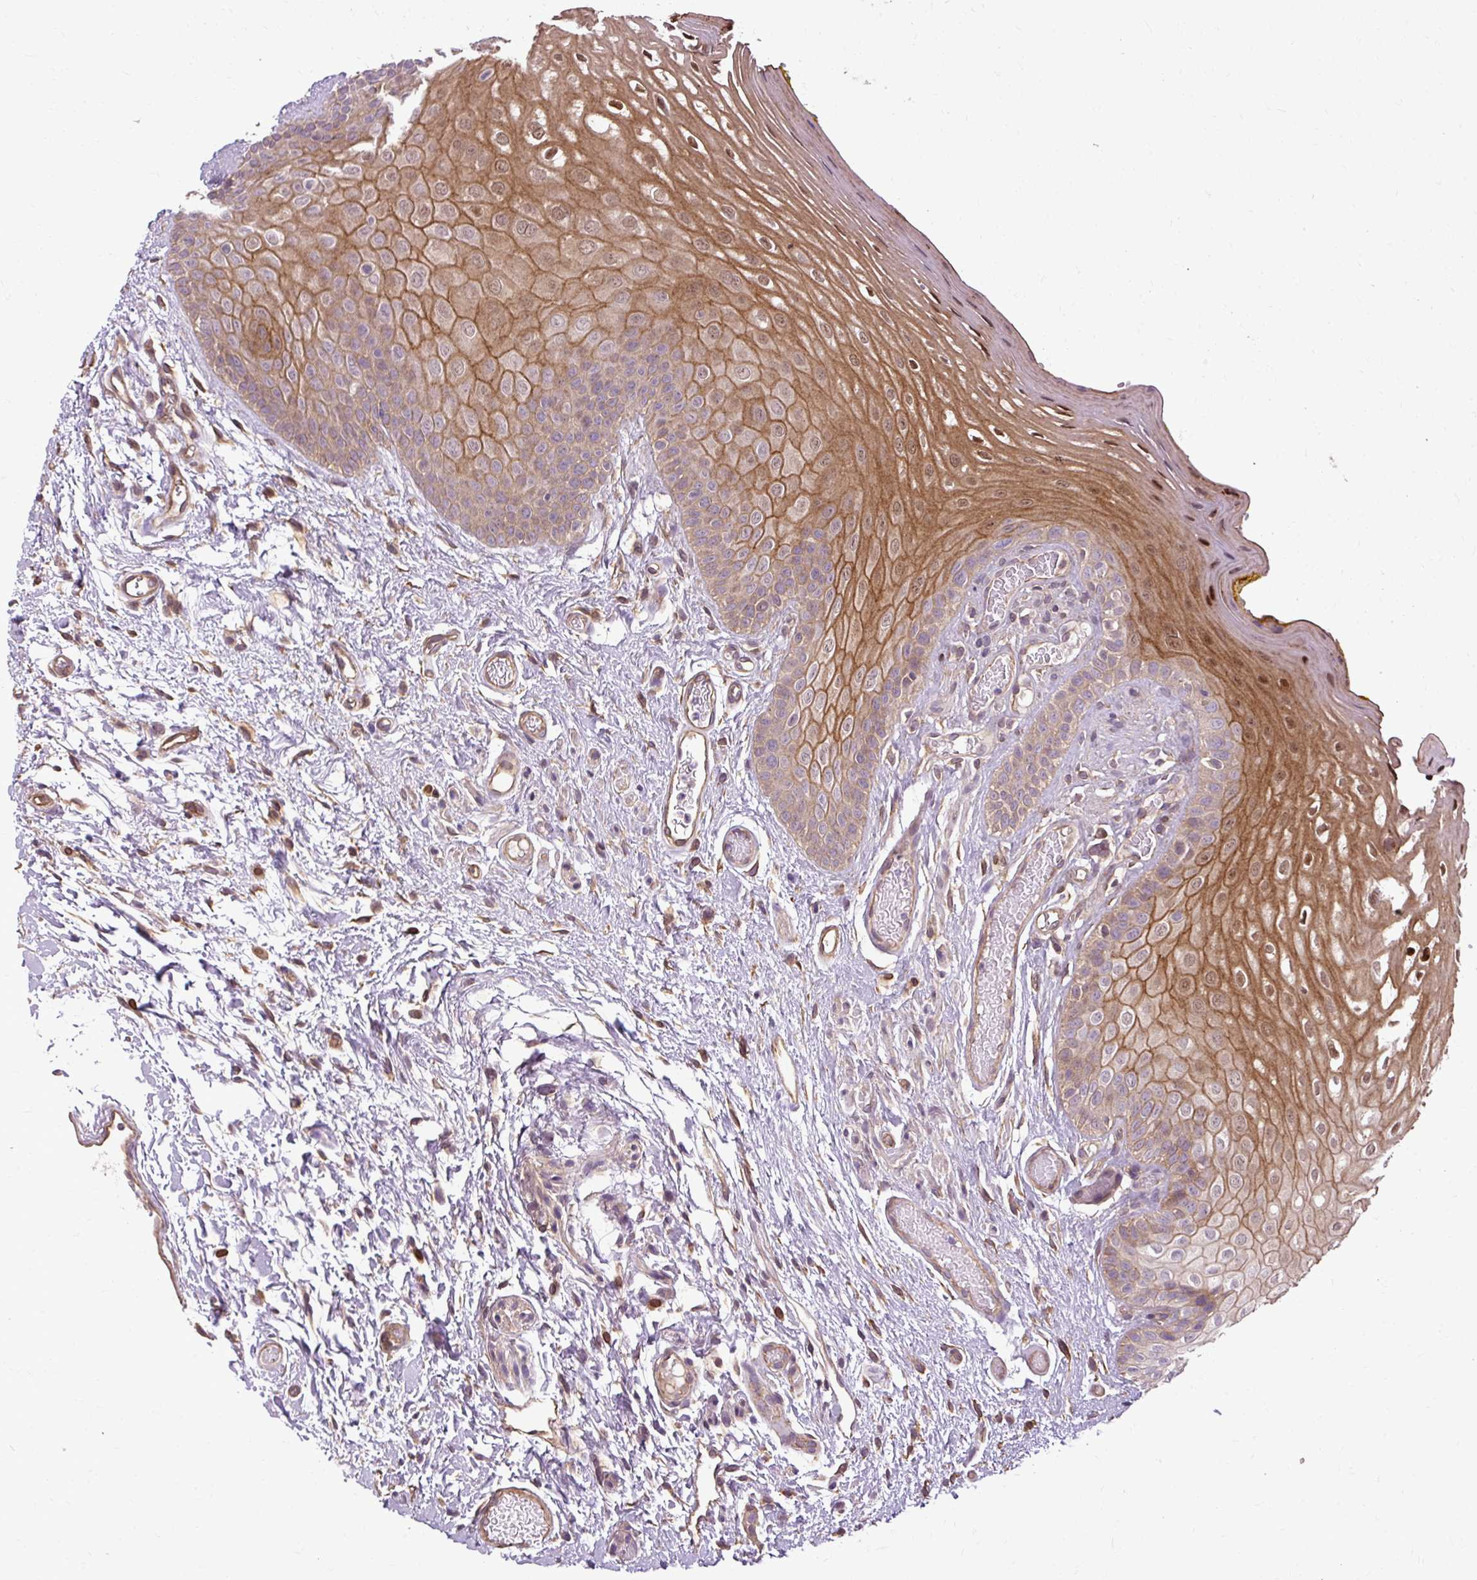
{"staining": {"intensity": "moderate", "quantity": ">75%", "location": "cytoplasmic/membranous,nuclear"}, "tissue": "oral mucosa", "cell_type": "Squamous epithelial cells", "image_type": "normal", "snomed": [{"axis": "morphology", "description": "Normal tissue, NOS"}, {"axis": "topography", "description": "Oral tissue"}, {"axis": "topography", "description": "Tounge, NOS"}], "caption": "The immunohistochemical stain shows moderate cytoplasmic/membranous,nuclear expression in squamous epithelial cells of normal oral mucosa.", "gene": "FLRT1", "patient": {"sex": "female", "age": 60}}